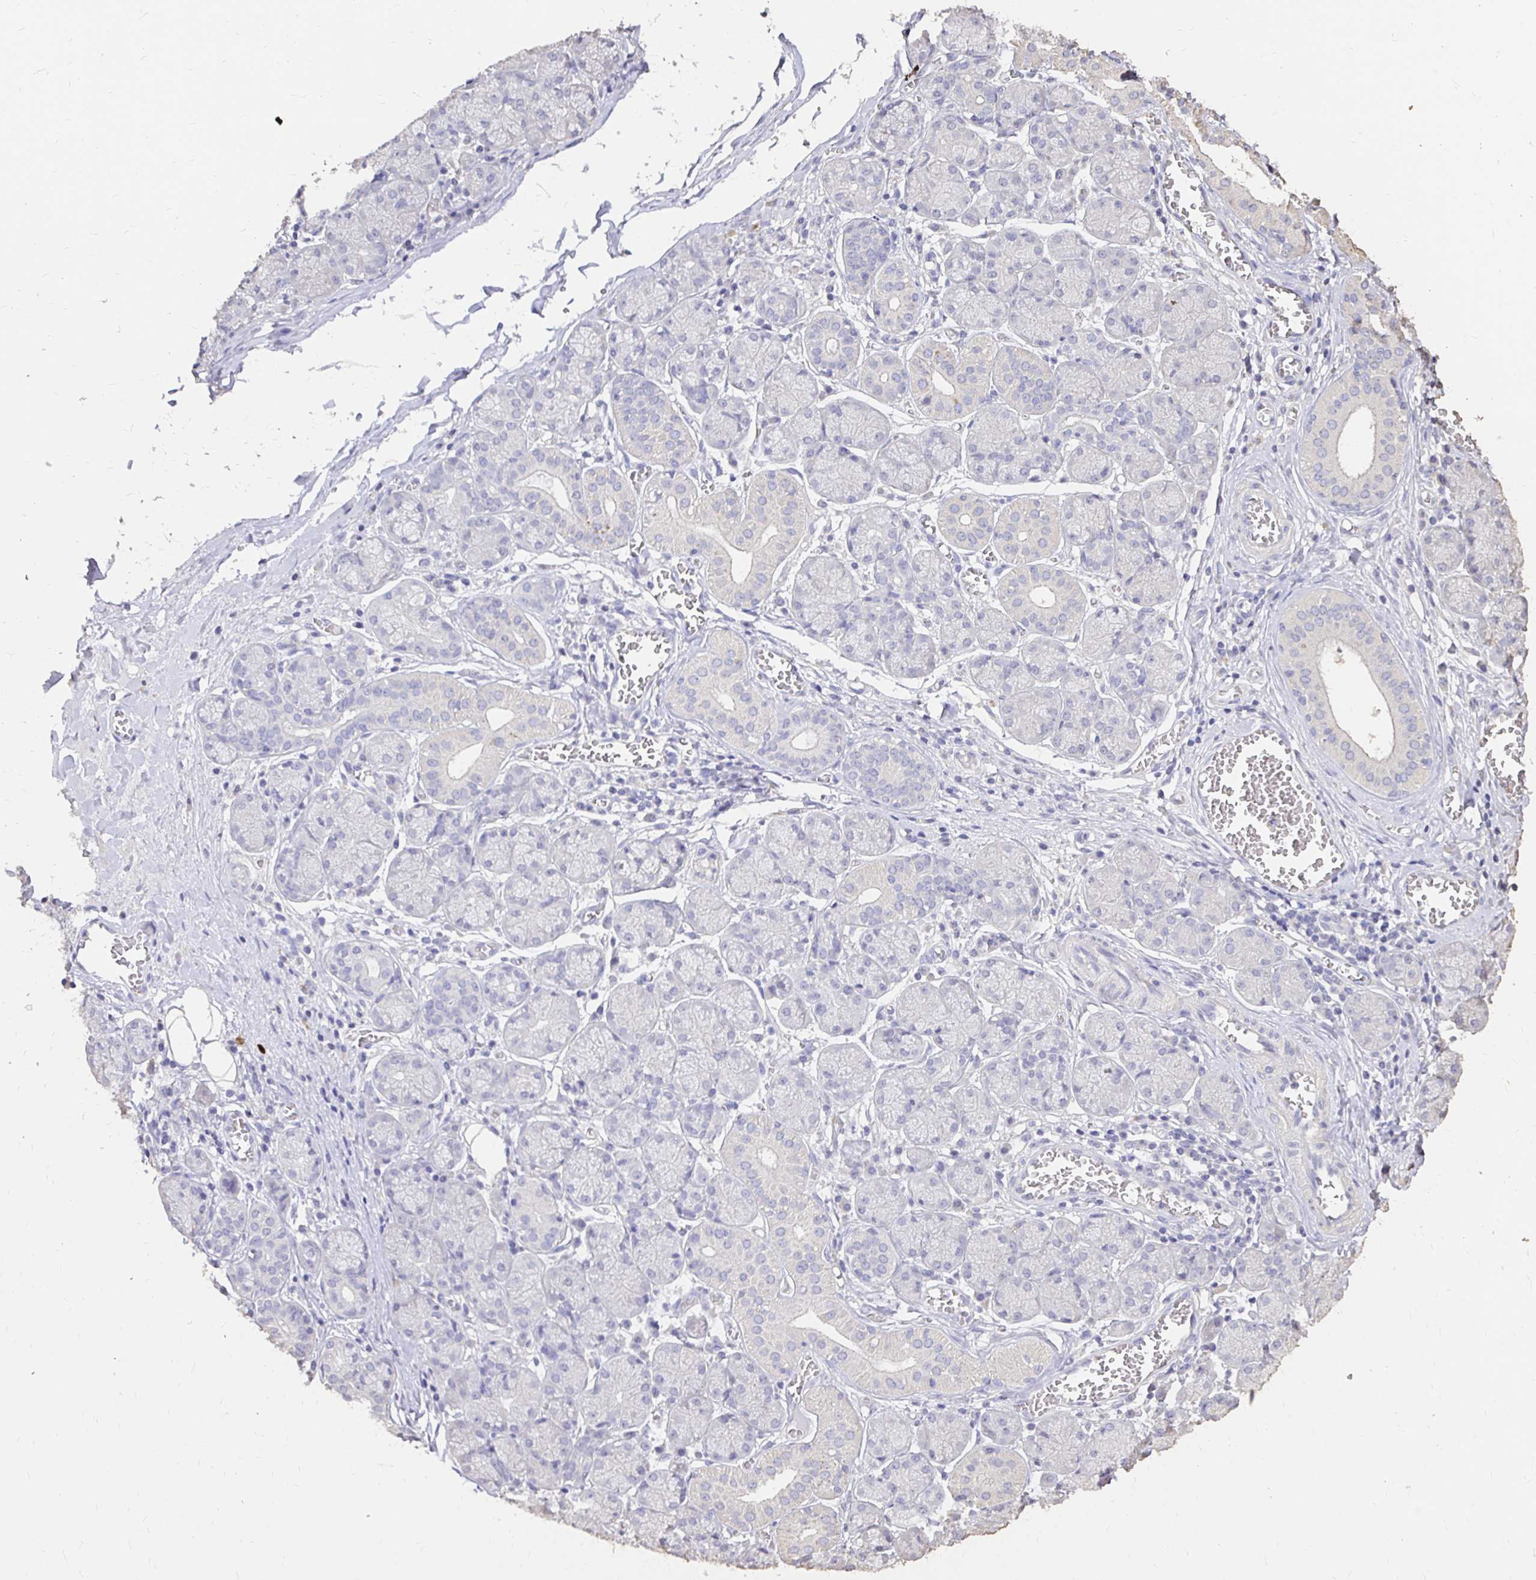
{"staining": {"intensity": "negative", "quantity": "none", "location": "none"}, "tissue": "salivary gland", "cell_type": "Glandular cells", "image_type": "normal", "snomed": [{"axis": "morphology", "description": "Normal tissue, NOS"}, {"axis": "topography", "description": "Salivary gland"}], "caption": "This is a image of immunohistochemistry (IHC) staining of benign salivary gland, which shows no positivity in glandular cells. (Brightfield microscopy of DAB (3,3'-diaminobenzidine) IHC at high magnification).", "gene": "UGT1A6", "patient": {"sex": "female", "age": 24}}